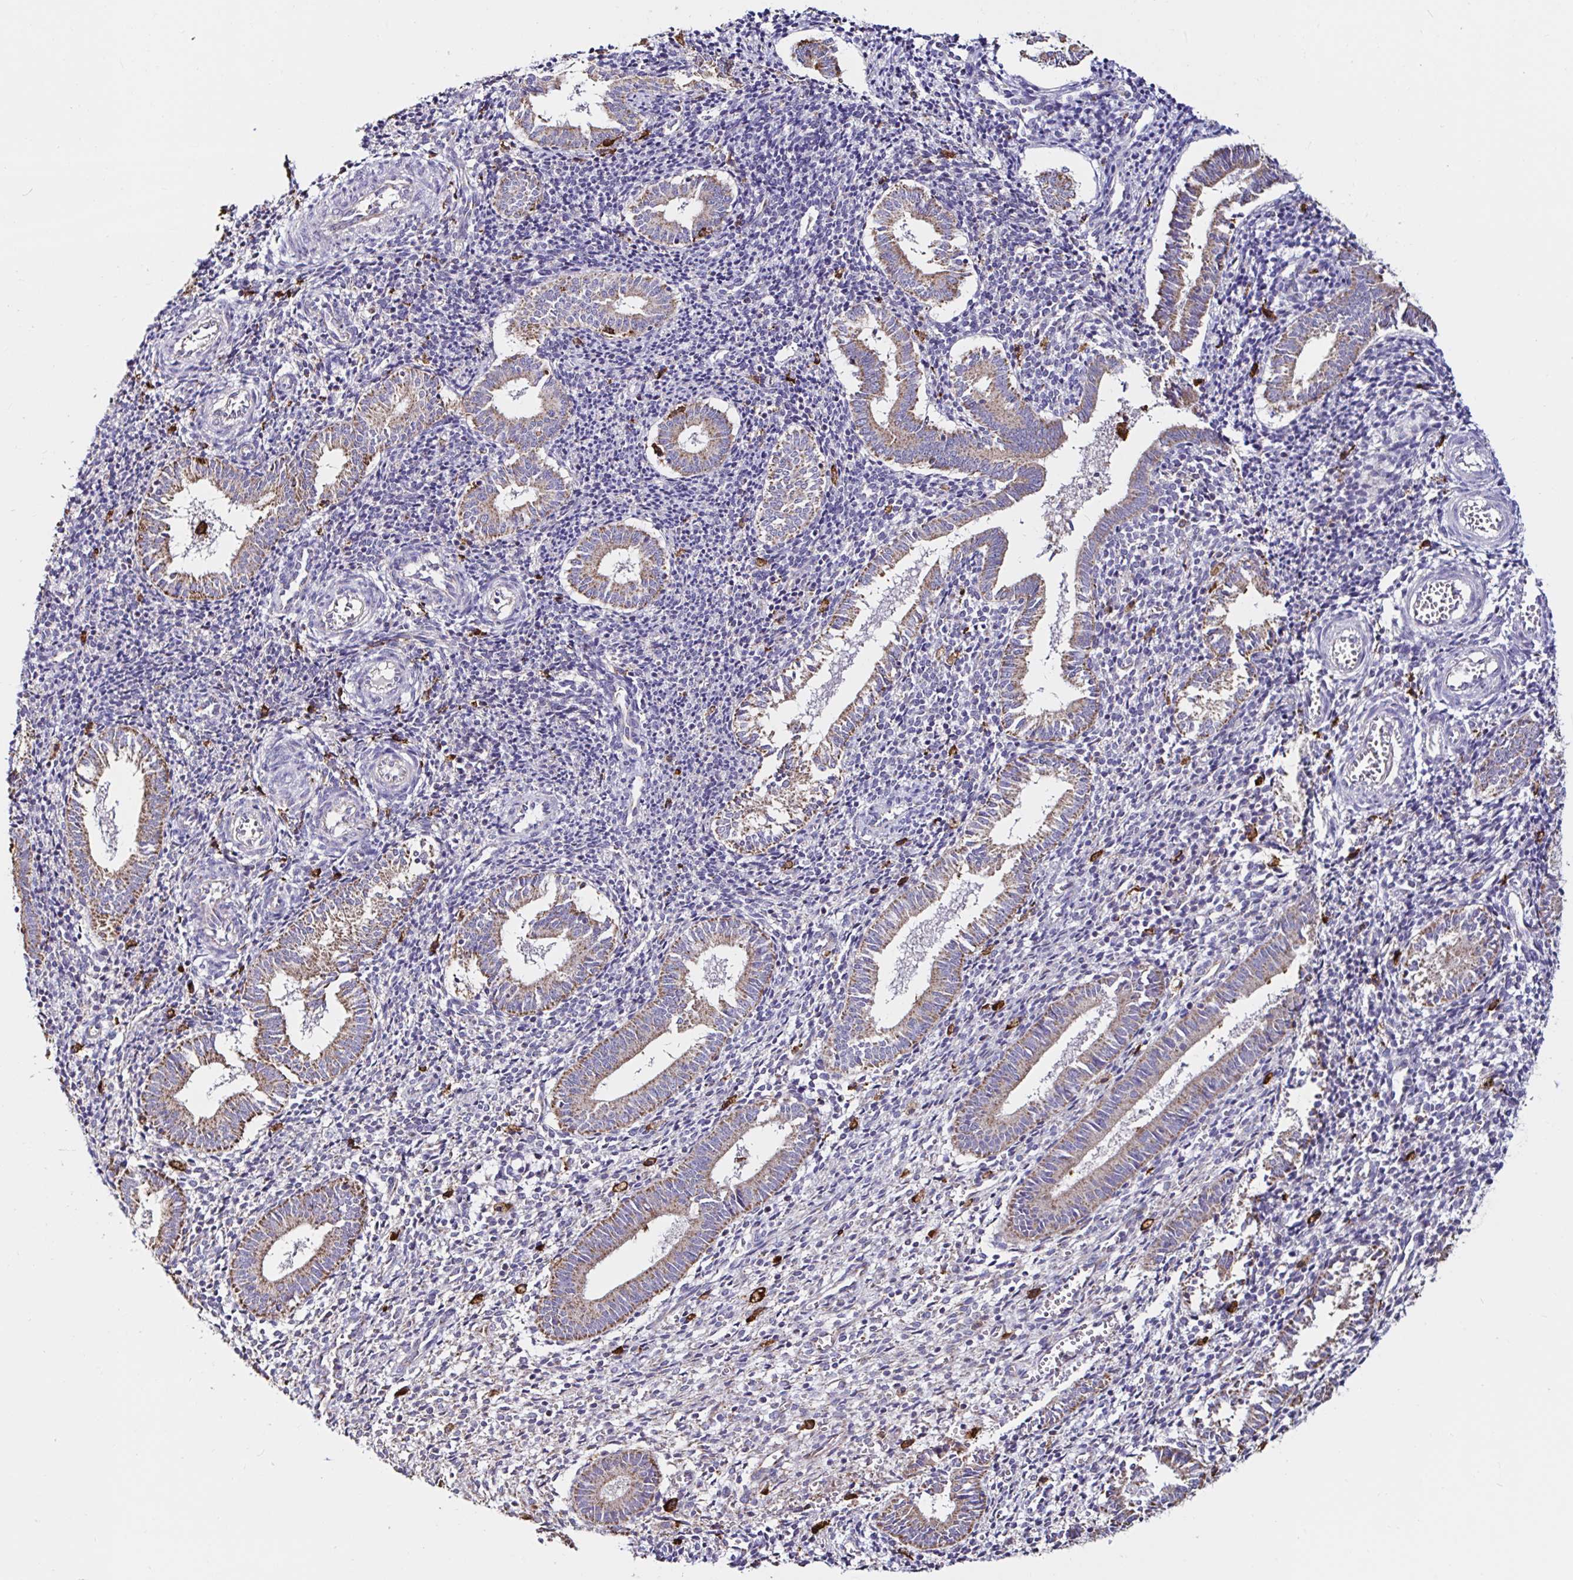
{"staining": {"intensity": "negative", "quantity": "none", "location": "none"}, "tissue": "endometrium", "cell_type": "Cells in endometrial stroma", "image_type": "normal", "snomed": [{"axis": "morphology", "description": "Normal tissue, NOS"}, {"axis": "topography", "description": "Endometrium"}], "caption": "Cells in endometrial stroma show no significant protein positivity in normal endometrium.", "gene": "MSR1", "patient": {"sex": "female", "age": 25}}